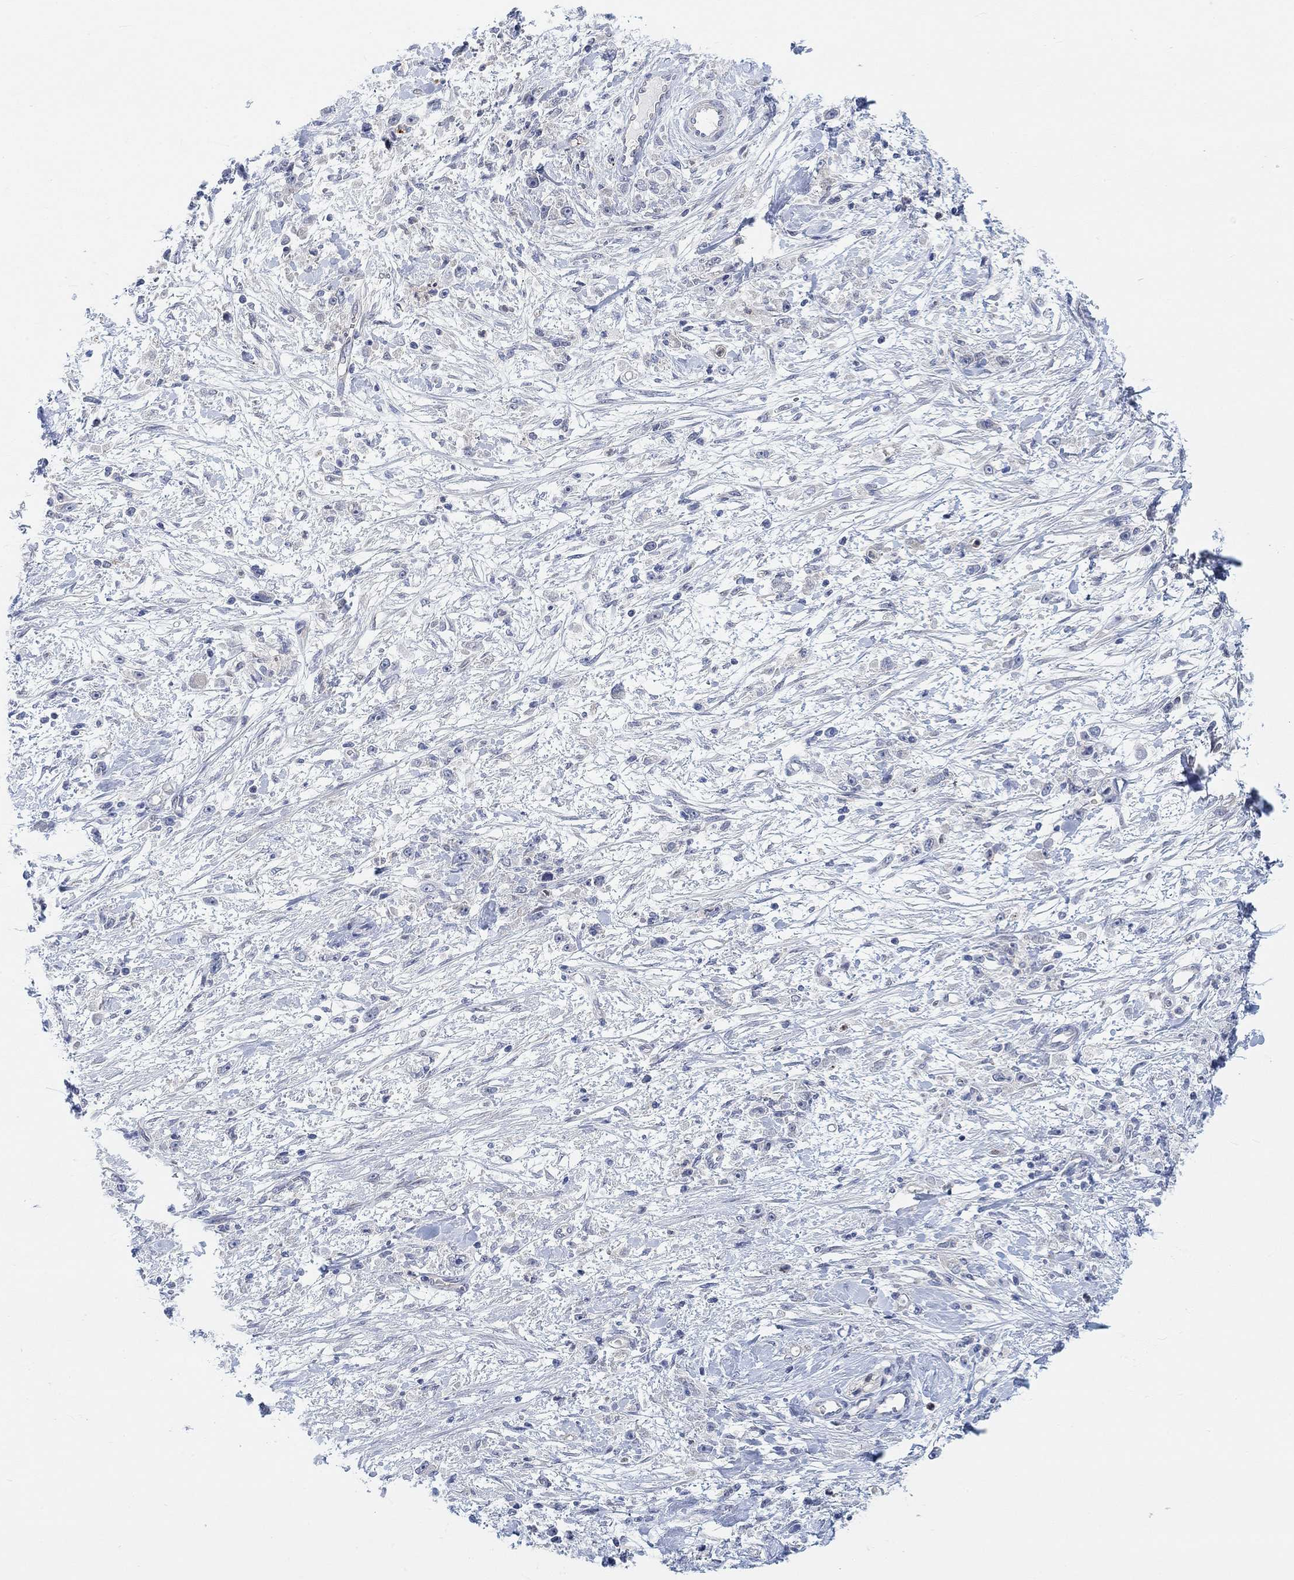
{"staining": {"intensity": "negative", "quantity": "none", "location": "none"}, "tissue": "stomach cancer", "cell_type": "Tumor cells", "image_type": "cancer", "snomed": [{"axis": "morphology", "description": "Adenocarcinoma, NOS"}, {"axis": "topography", "description": "Stomach"}], "caption": "The immunohistochemistry (IHC) image has no significant expression in tumor cells of stomach cancer (adenocarcinoma) tissue.", "gene": "PMFBP1", "patient": {"sex": "female", "age": 59}}